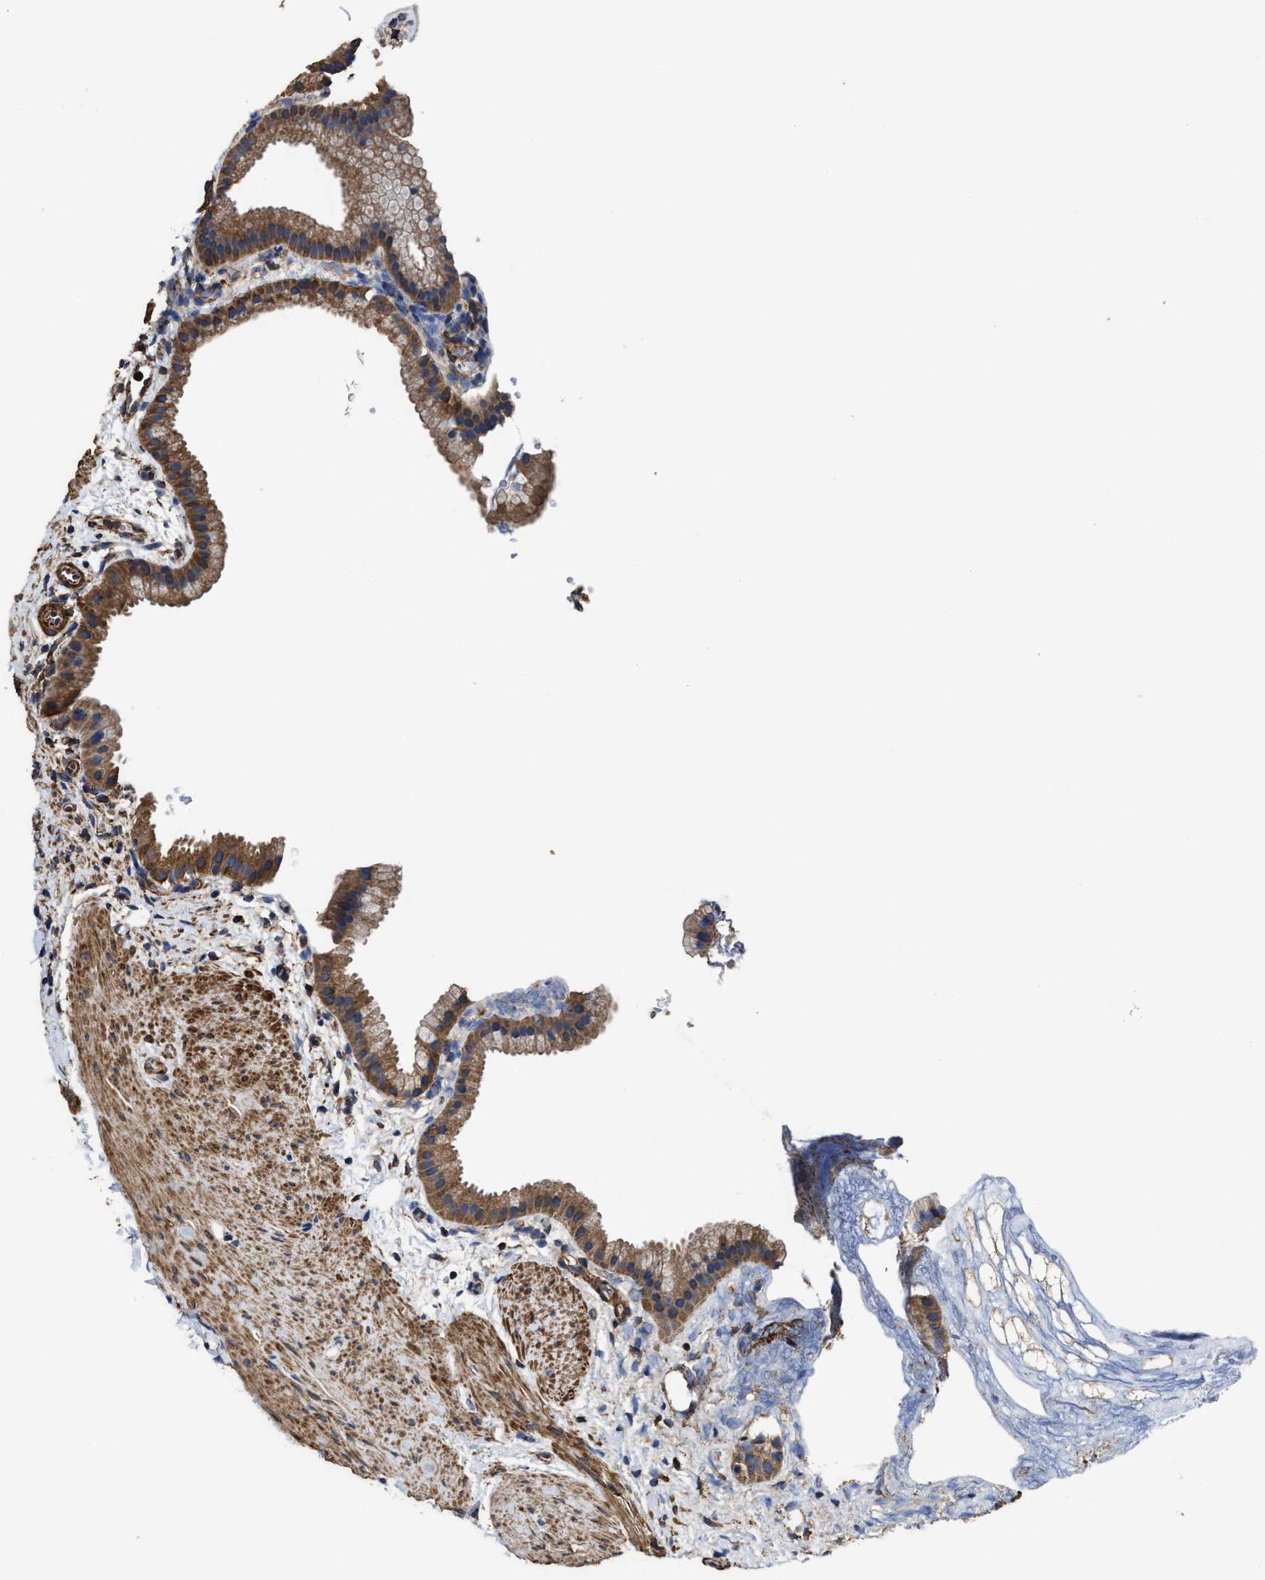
{"staining": {"intensity": "moderate", "quantity": ">75%", "location": "cytoplasmic/membranous"}, "tissue": "gallbladder", "cell_type": "Glandular cells", "image_type": "normal", "snomed": [{"axis": "morphology", "description": "Normal tissue, NOS"}, {"axis": "topography", "description": "Gallbladder"}], "caption": "Protein positivity by immunohistochemistry demonstrates moderate cytoplasmic/membranous positivity in approximately >75% of glandular cells in normal gallbladder.", "gene": "SFXN4", "patient": {"sex": "female", "age": 64}}